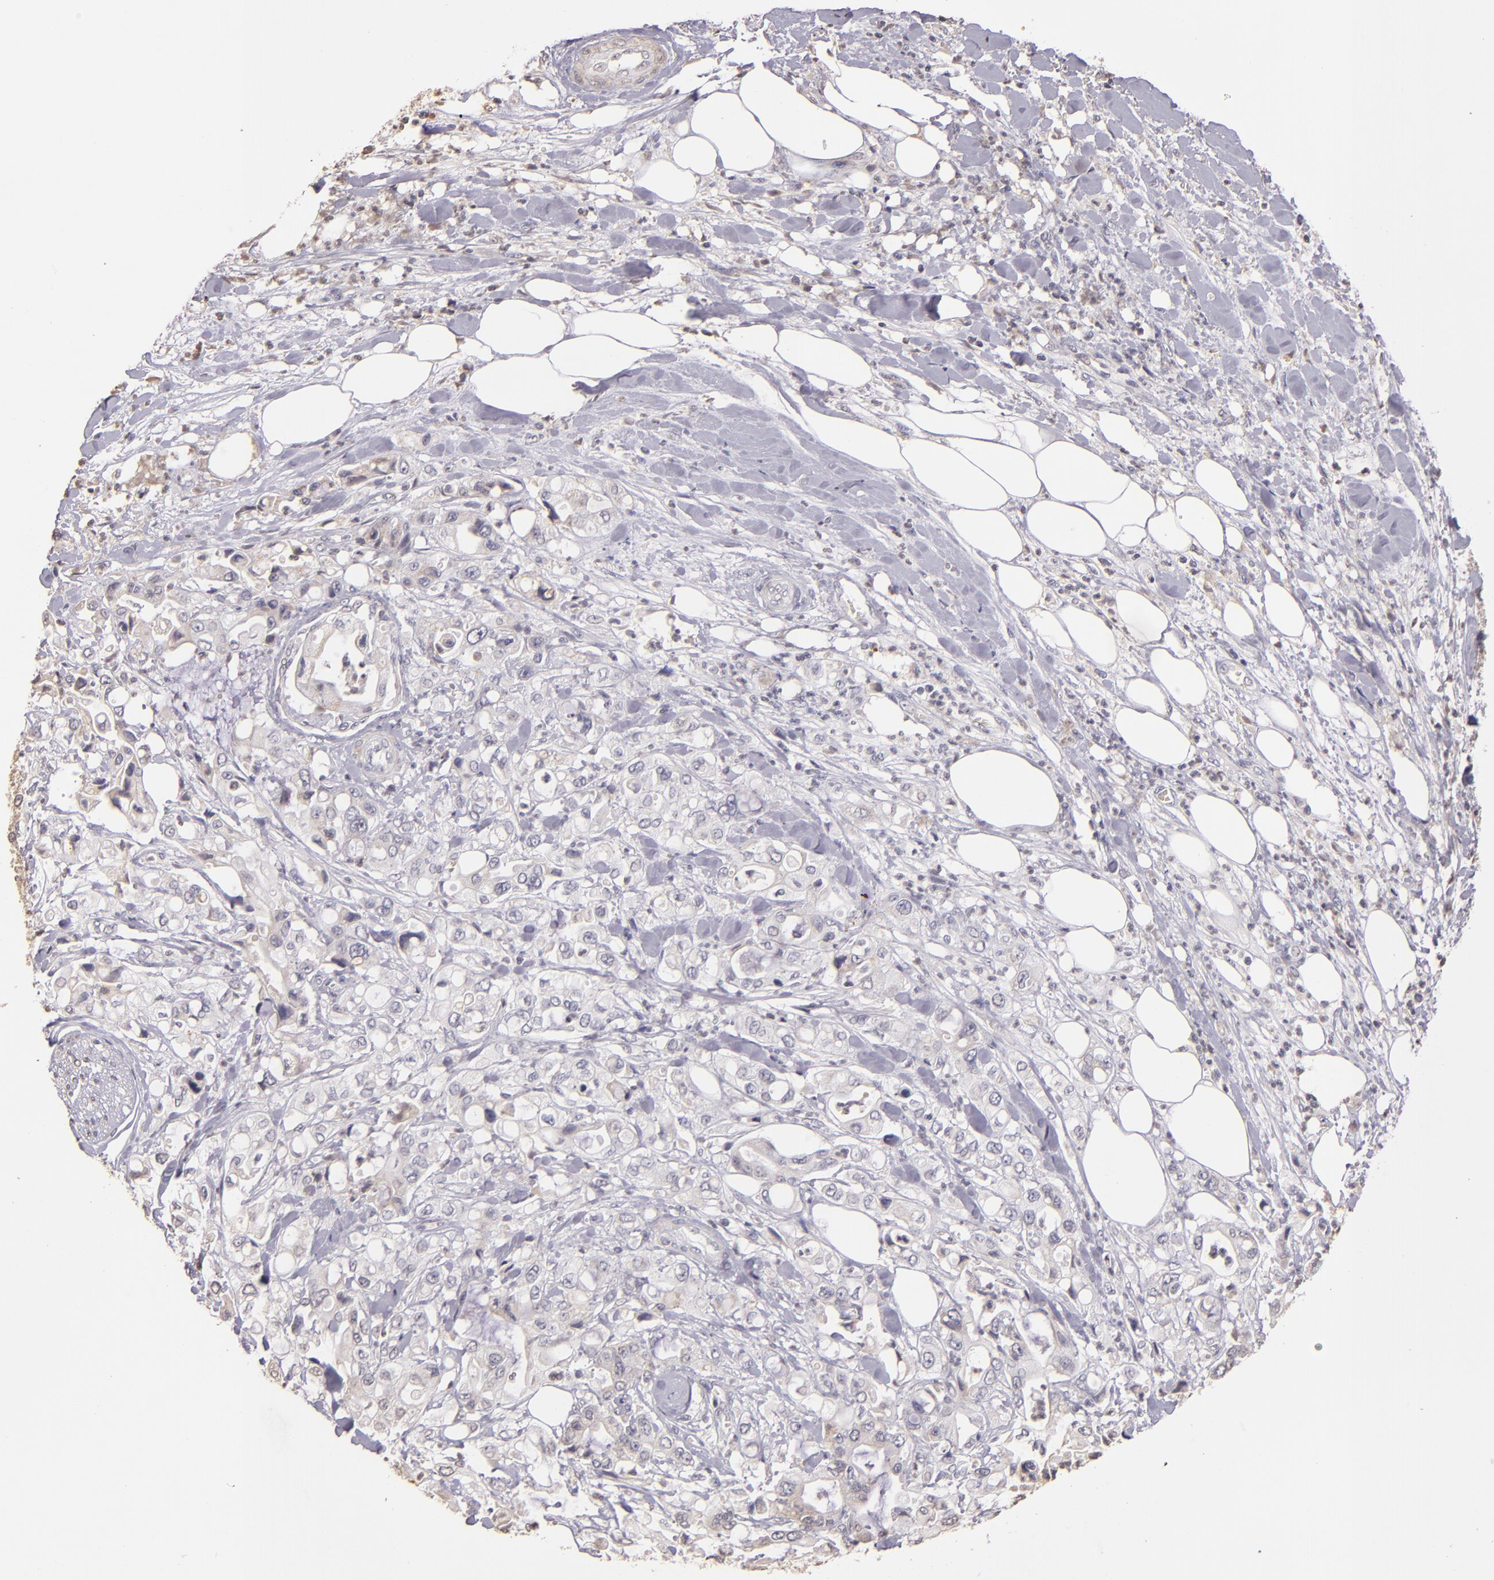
{"staining": {"intensity": "weak", "quantity": "<25%", "location": "cytoplasmic/membranous"}, "tissue": "pancreatic cancer", "cell_type": "Tumor cells", "image_type": "cancer", "snomed": [{"axis": "morphology", "description": "Adenocarcinoma, NOS"}, {"axis": "topography", "description": "Pancreas"}], "caption": "An image of human adenocarcinoma (pancreatic) is negative for staining in tumor cells.", "gene": "ABL1", "patient": {"sex": "male", "age": 70}}